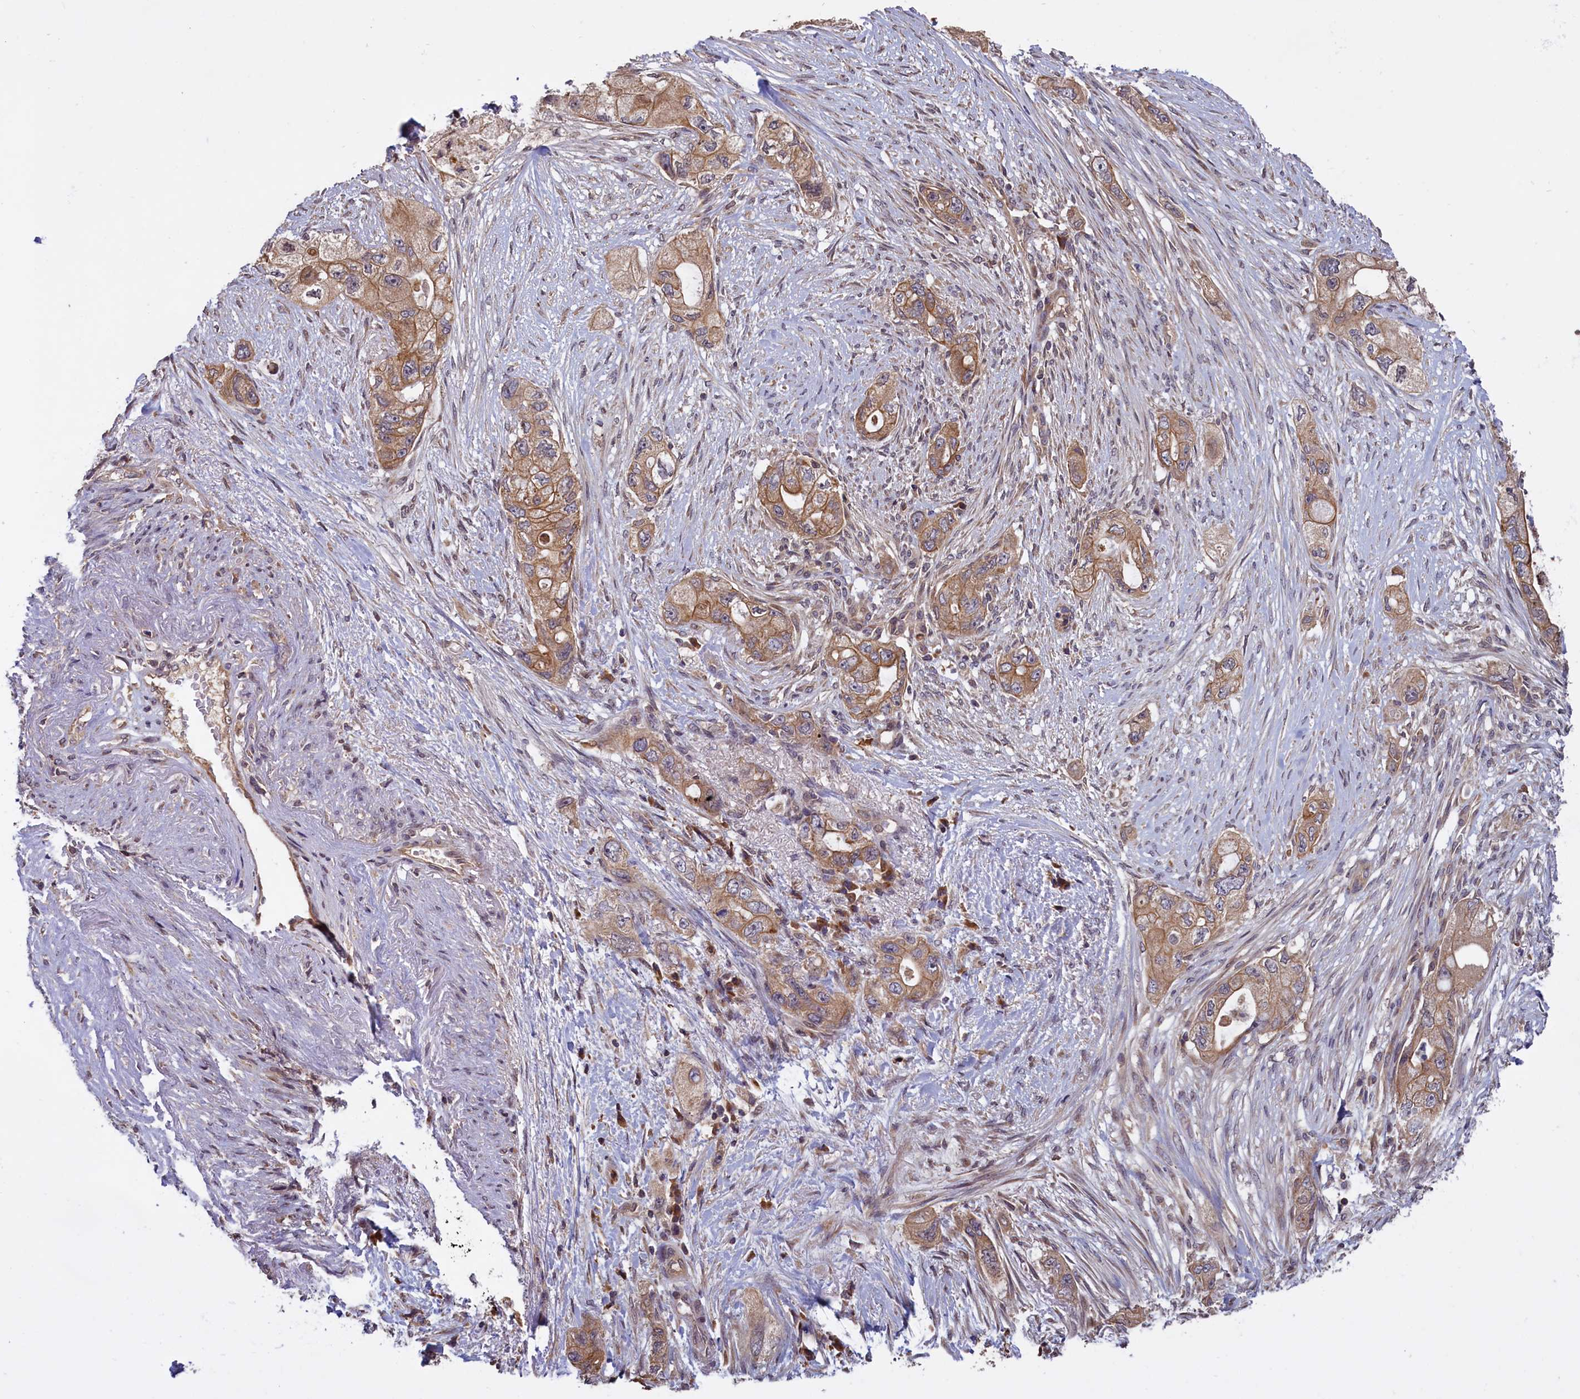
{"staining": {"intensity": "moderate", "quantity": ">75%", "location": "cytoplasmic/membranous"}, "tissue": "pancreatic cancer", "cell_type": "Tumor cells", "image_type": "cancer", "snomed": [{"axis": "morphology", "description": "Adenocarcinoma, NOS"}, {"axis": "topography", "description": "Pancreas"}], "caption": "Immunohistochemical staining of pancreatic adenocarcinoma displays medium levels of moderate cytoplasmic/membranous protein positivity in approximately >75% of tumor cells. (DAB (3,3'-diaminobenzidine) = brown stain, brightfield microscopy at high magnification).", "gene": "DENND1B", "patient": {"sex": "female", "age": 73}}